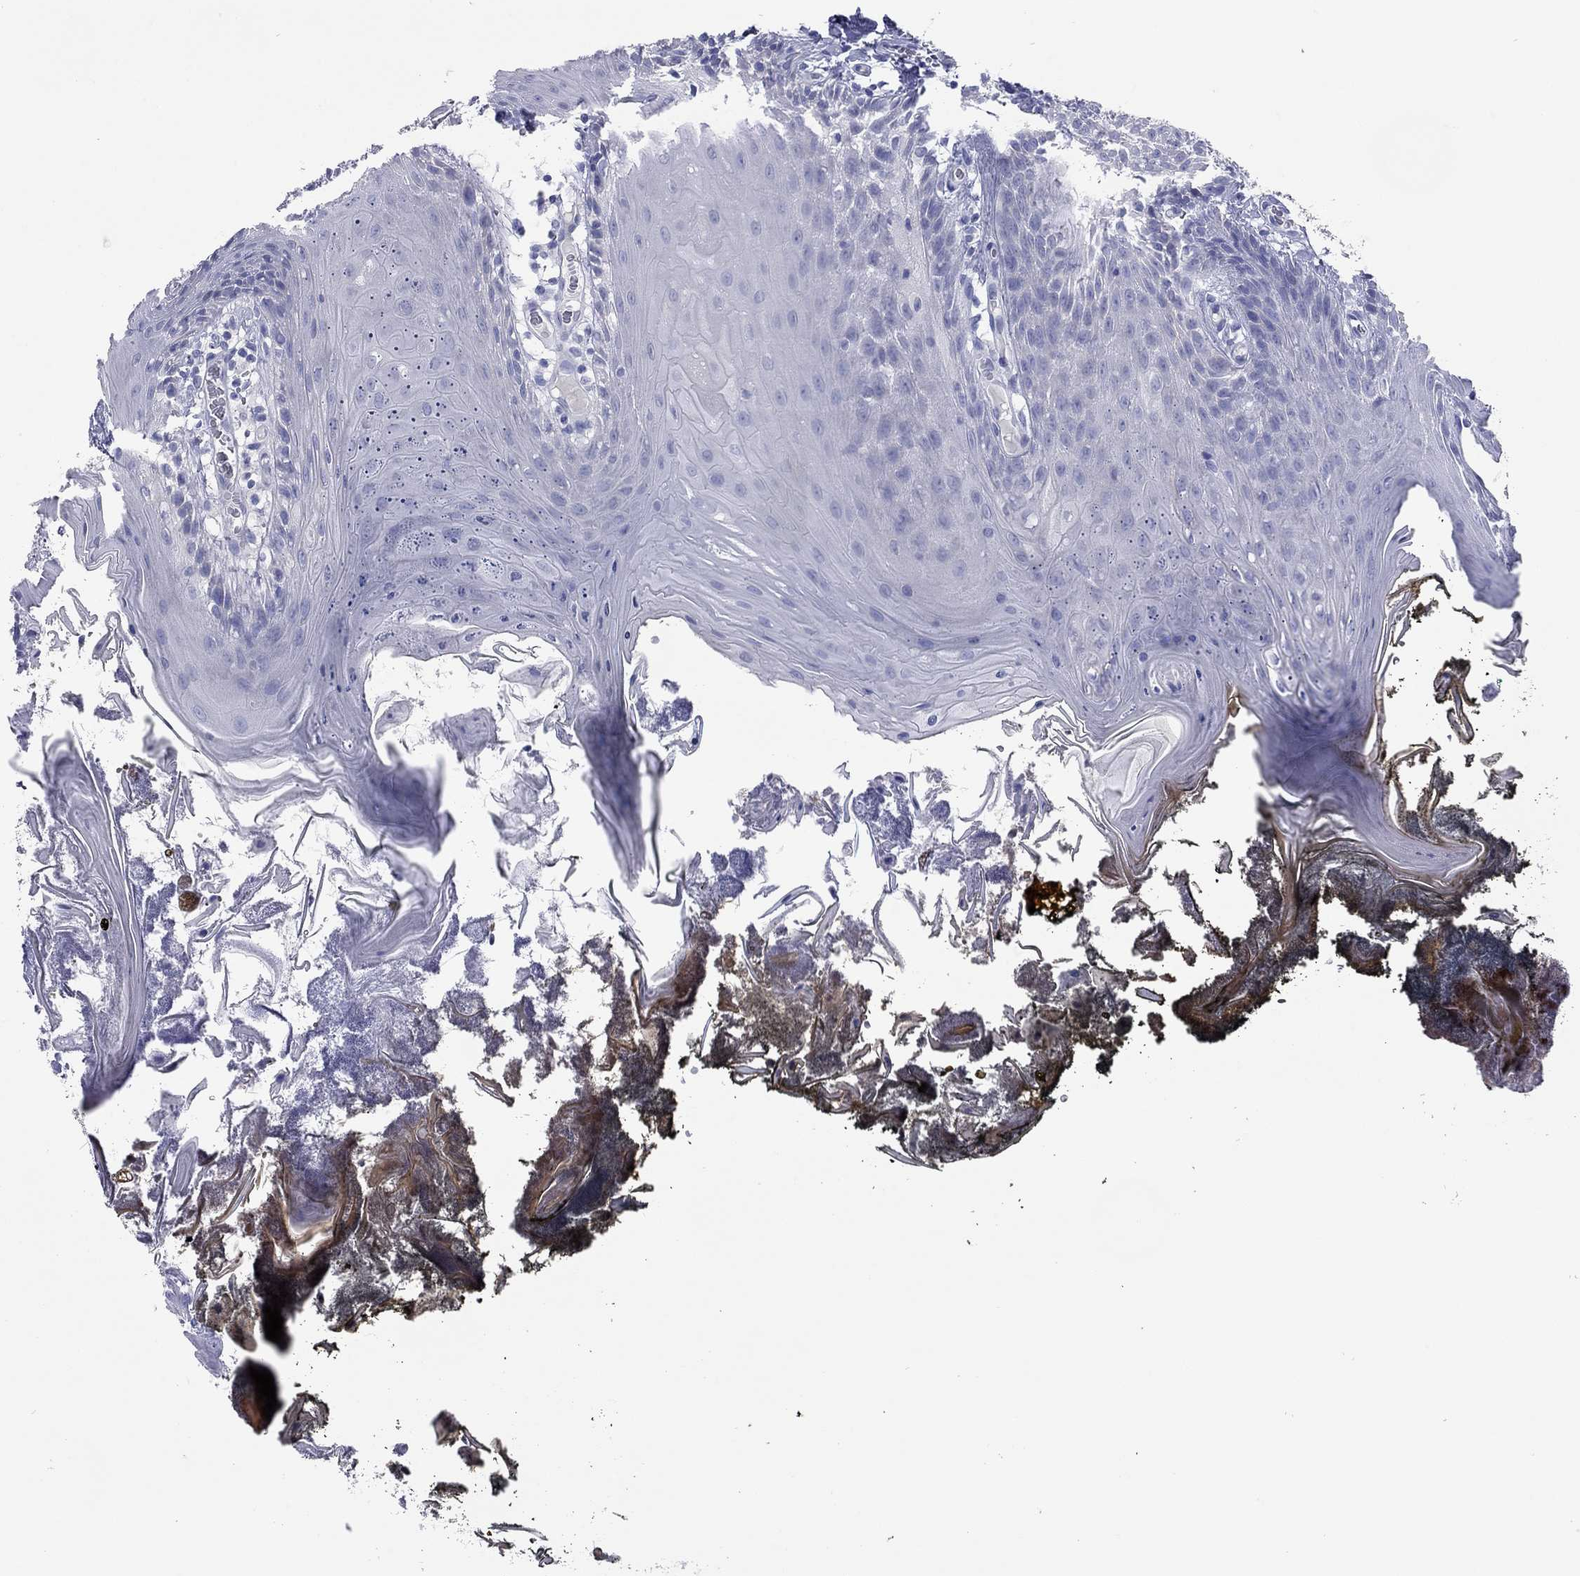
{"staining": {"intensity": "negative", "quantity": "none", "location": "none"}, "tissue": "oral mucosa", "cell_type": "Squamous epithelial cells", "image_type": "normal", "snomed": [{"axis": "morphology", "description": "Normal tissue, NOS"}, {"axis": "topography", "description": "Oral tissue"}], "caption": "Immunohistochemistry micrograph of unremarkable oral mucosa: oral mucosa stained with DAB exhibits no significant protein expression in squamous epithelial cells.", "gene": "ACTL7B", "patient": {"sex": "male", "age": 9}}